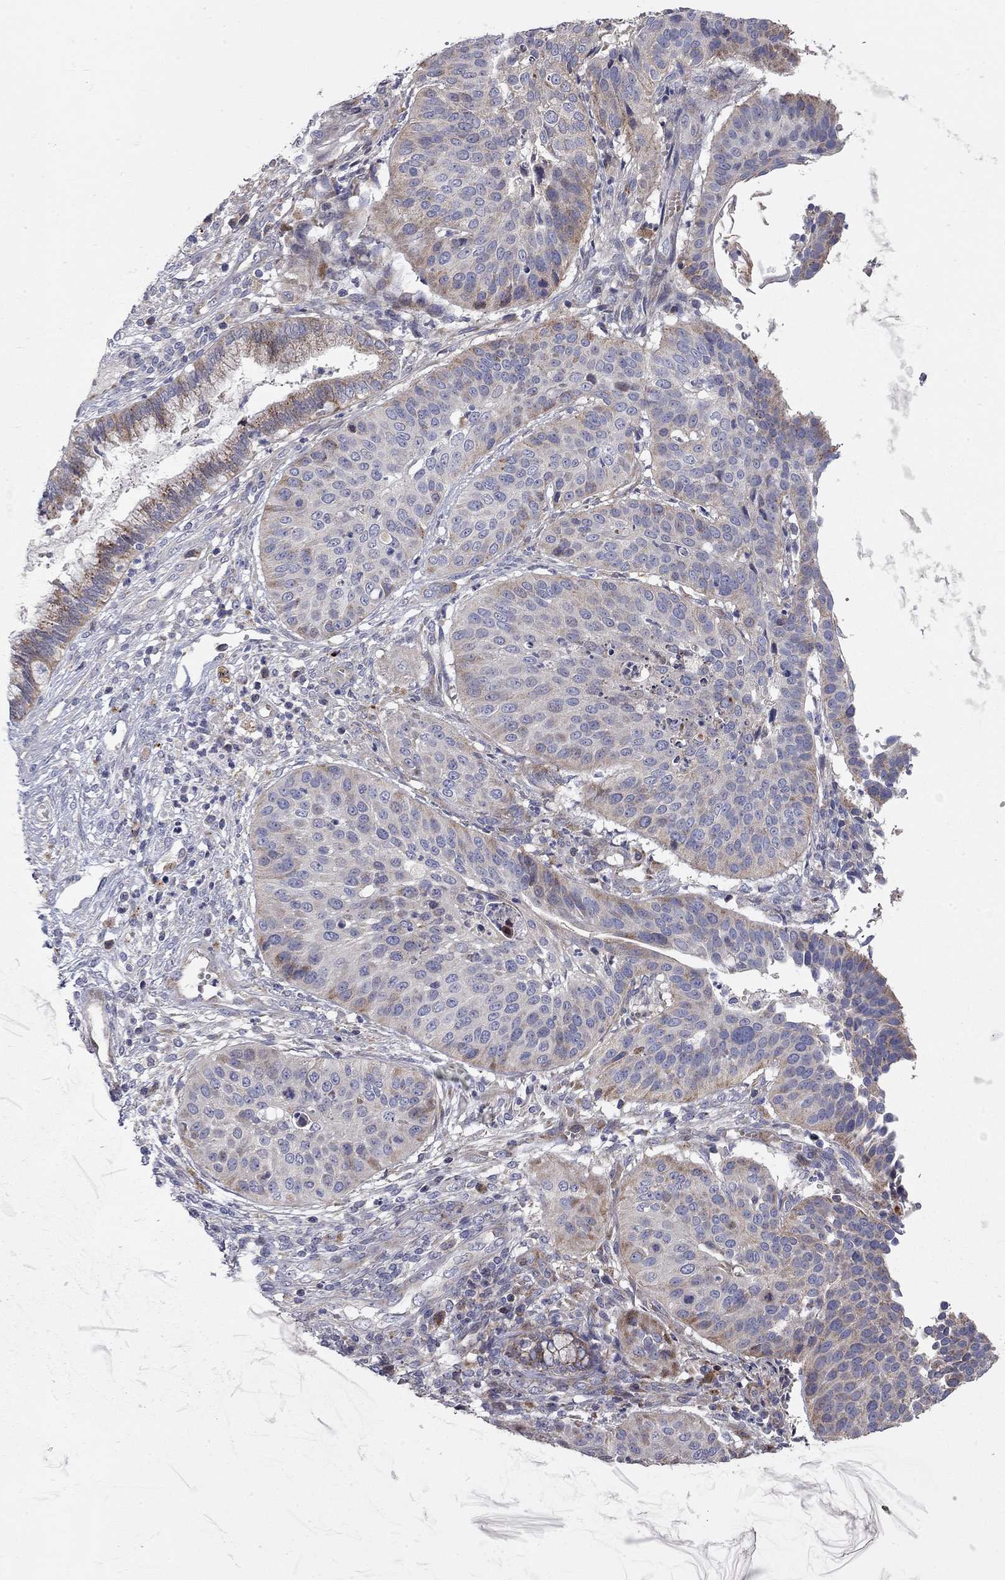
{"staining": {"intensity": "moderate", "quantity": "<25%", "location": "cytoplasmic/membranous"}, "tissue": "cervical cancer", "cell_type": "Tumor cells", "image_type": "cancer", "snomed": [{"axis": "morphology", "description": "Normal tissue, NOS"}, {"axis": "morphology", "description": "Squamous cell carcinoma, NOS"}, {"axis": "topography", "description": "Cervix"}], "caption": "Brown immunohistochemical staining in human squamous cell carcinoma (cervical) reveals moderate cytoplasmic/membranous positivity in about <25% of tumor cells.", "gene": "KANSL1L", "patient": {"sex": "female", "age": 39}}